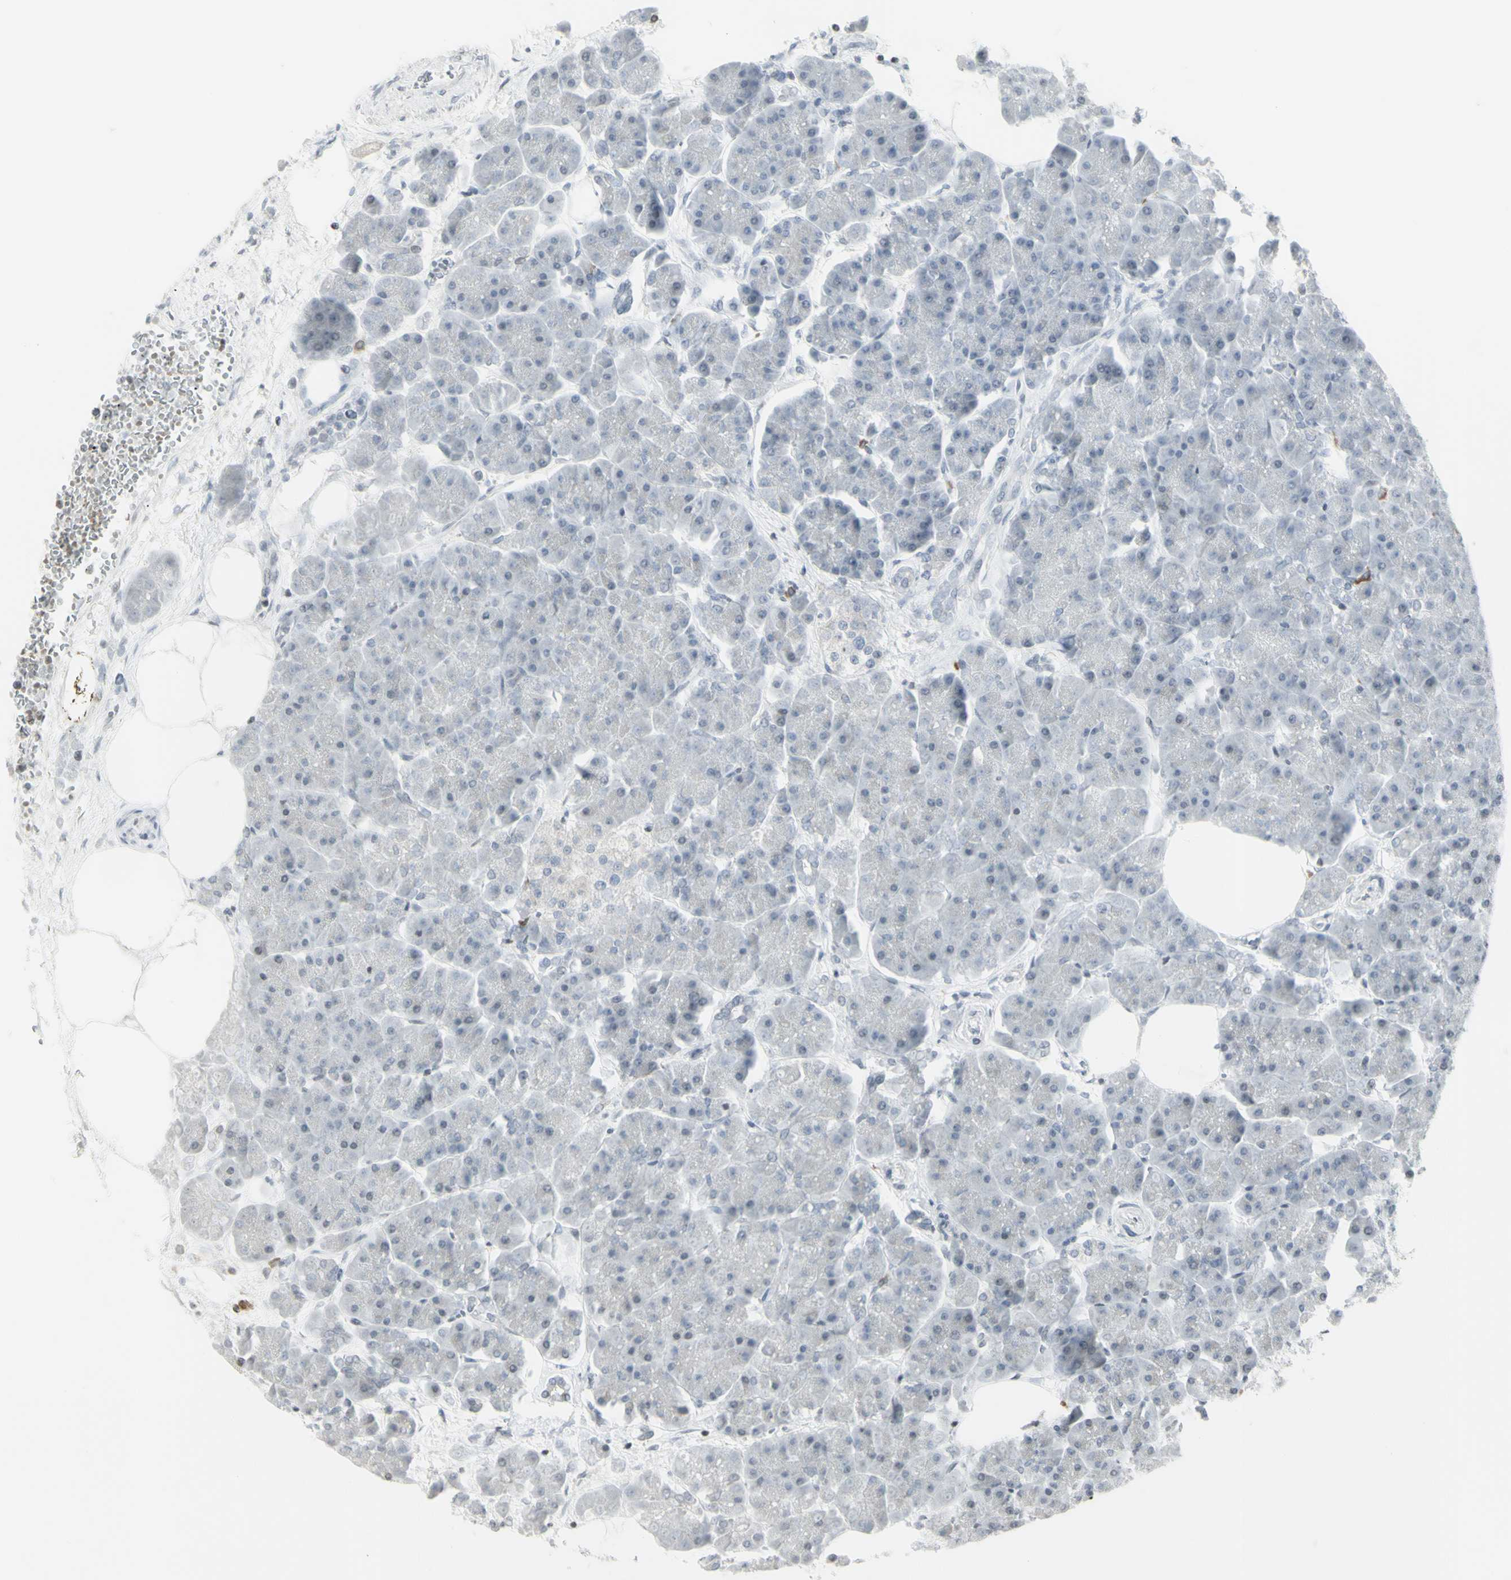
{"staining": {"intensity": "negative", "quantity": "none", "location": "none"}, "tissue": "pancreas", "cell_type": "Exocrine glandular cells", "image_type": "normal", "snomed": [{"axis": "morphology", "description": "Normal tissue, NOS"}, {"axis": "topography", "description": "Pancreas"}], "caption": "Immunohistochemistry (IHC) image of normal human pancreas stained for a protein (brown), which displays no staining in exocrine glandular cells.", "gene": "MUC5AC", "patient": {"sex": "female", "age": 70}}